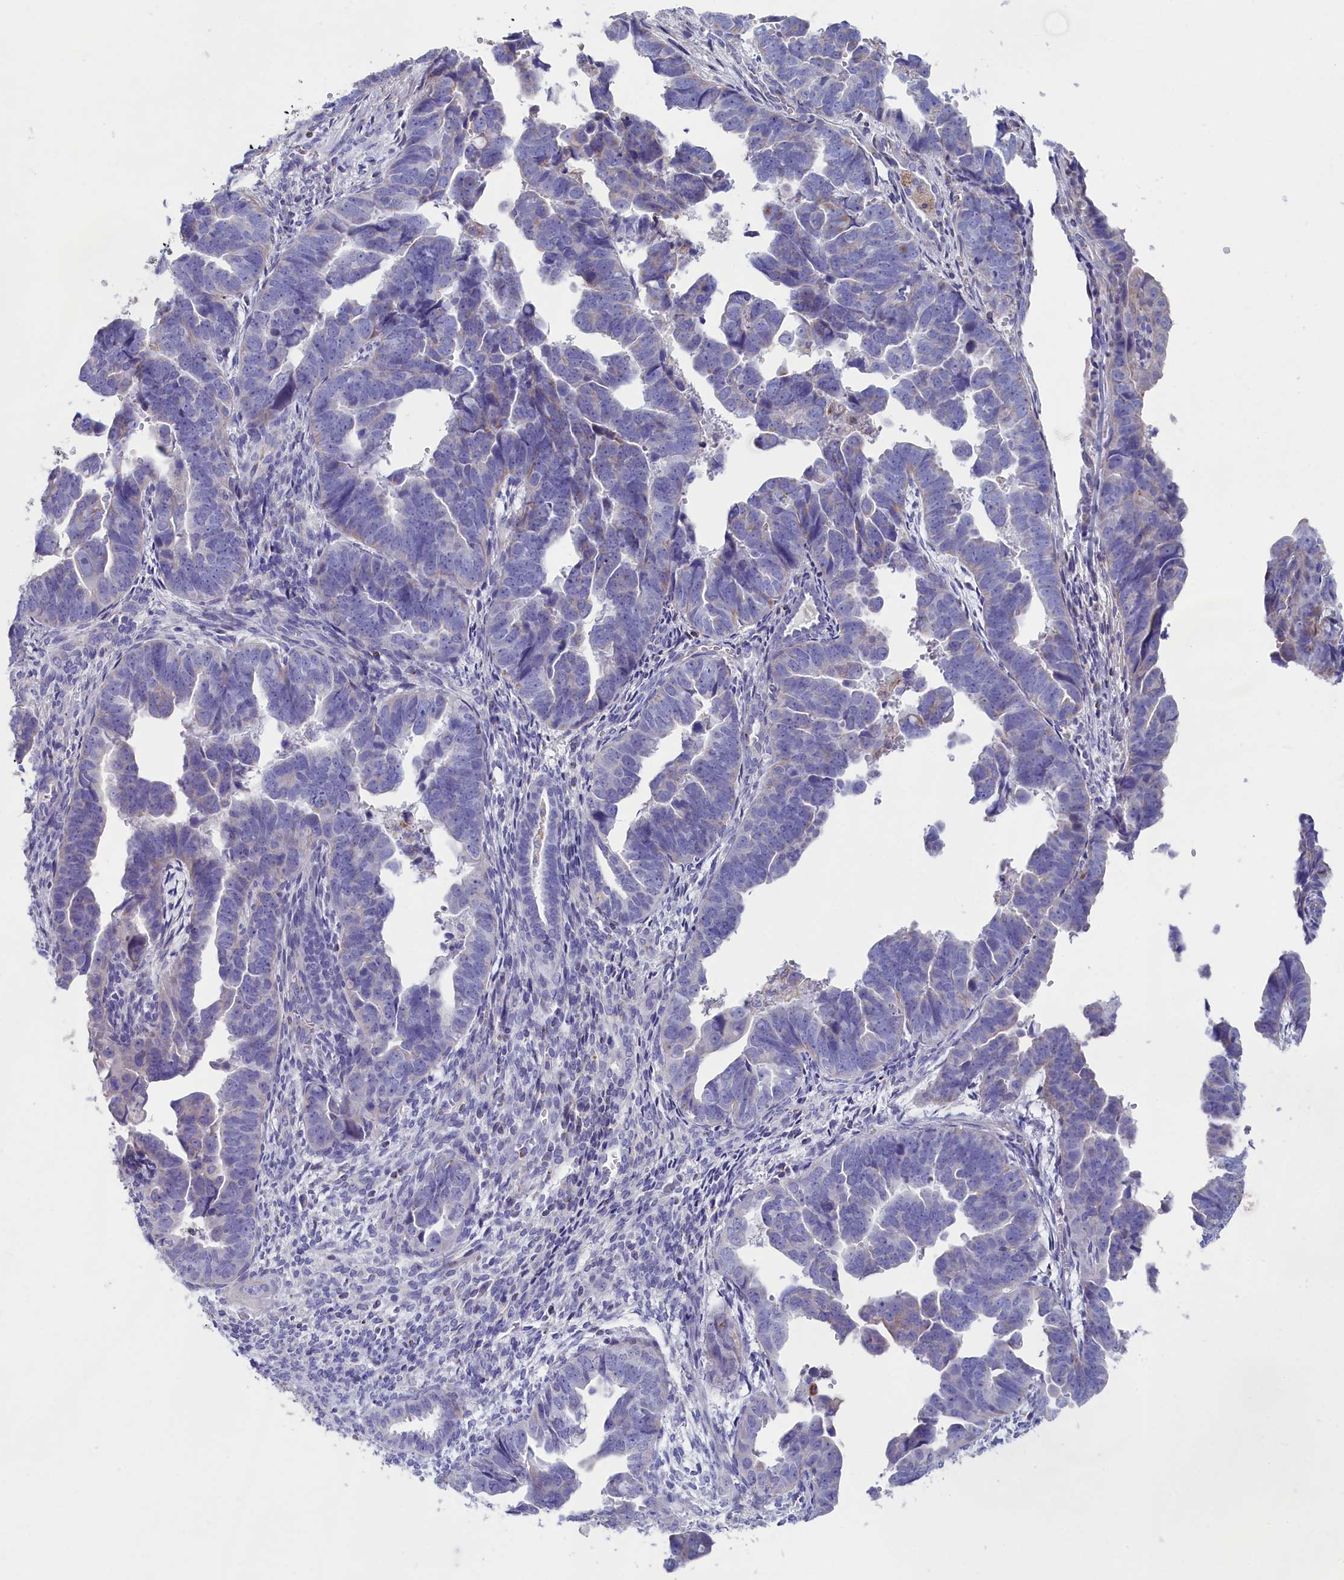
{"staining": {"intensity": "weak", "quantity": "25%-75%", "location": "cytoplasmic/membranous"}, "tissue": "endometrial cancer", "cell_type": "Tumor cells", "image_type": "cancer", "snomed": [{"axis": "morphology", "description": "Adenocarcinoma, NOS"}, {"axis": "topography", "description": "Endometrium"}], "caption": "The micrograph demonstrates immunohistochemical staining of adenocarcinoma (endometrial). There is weak cytoplasmic/membranous positivity is appreciated in about 25%-75% of tumor cells. (DAB IHC, brown staining for protein, blue staining for nuclei).", "gene": "PRDM12", "patient": {"sex": "female", "age": 75}}